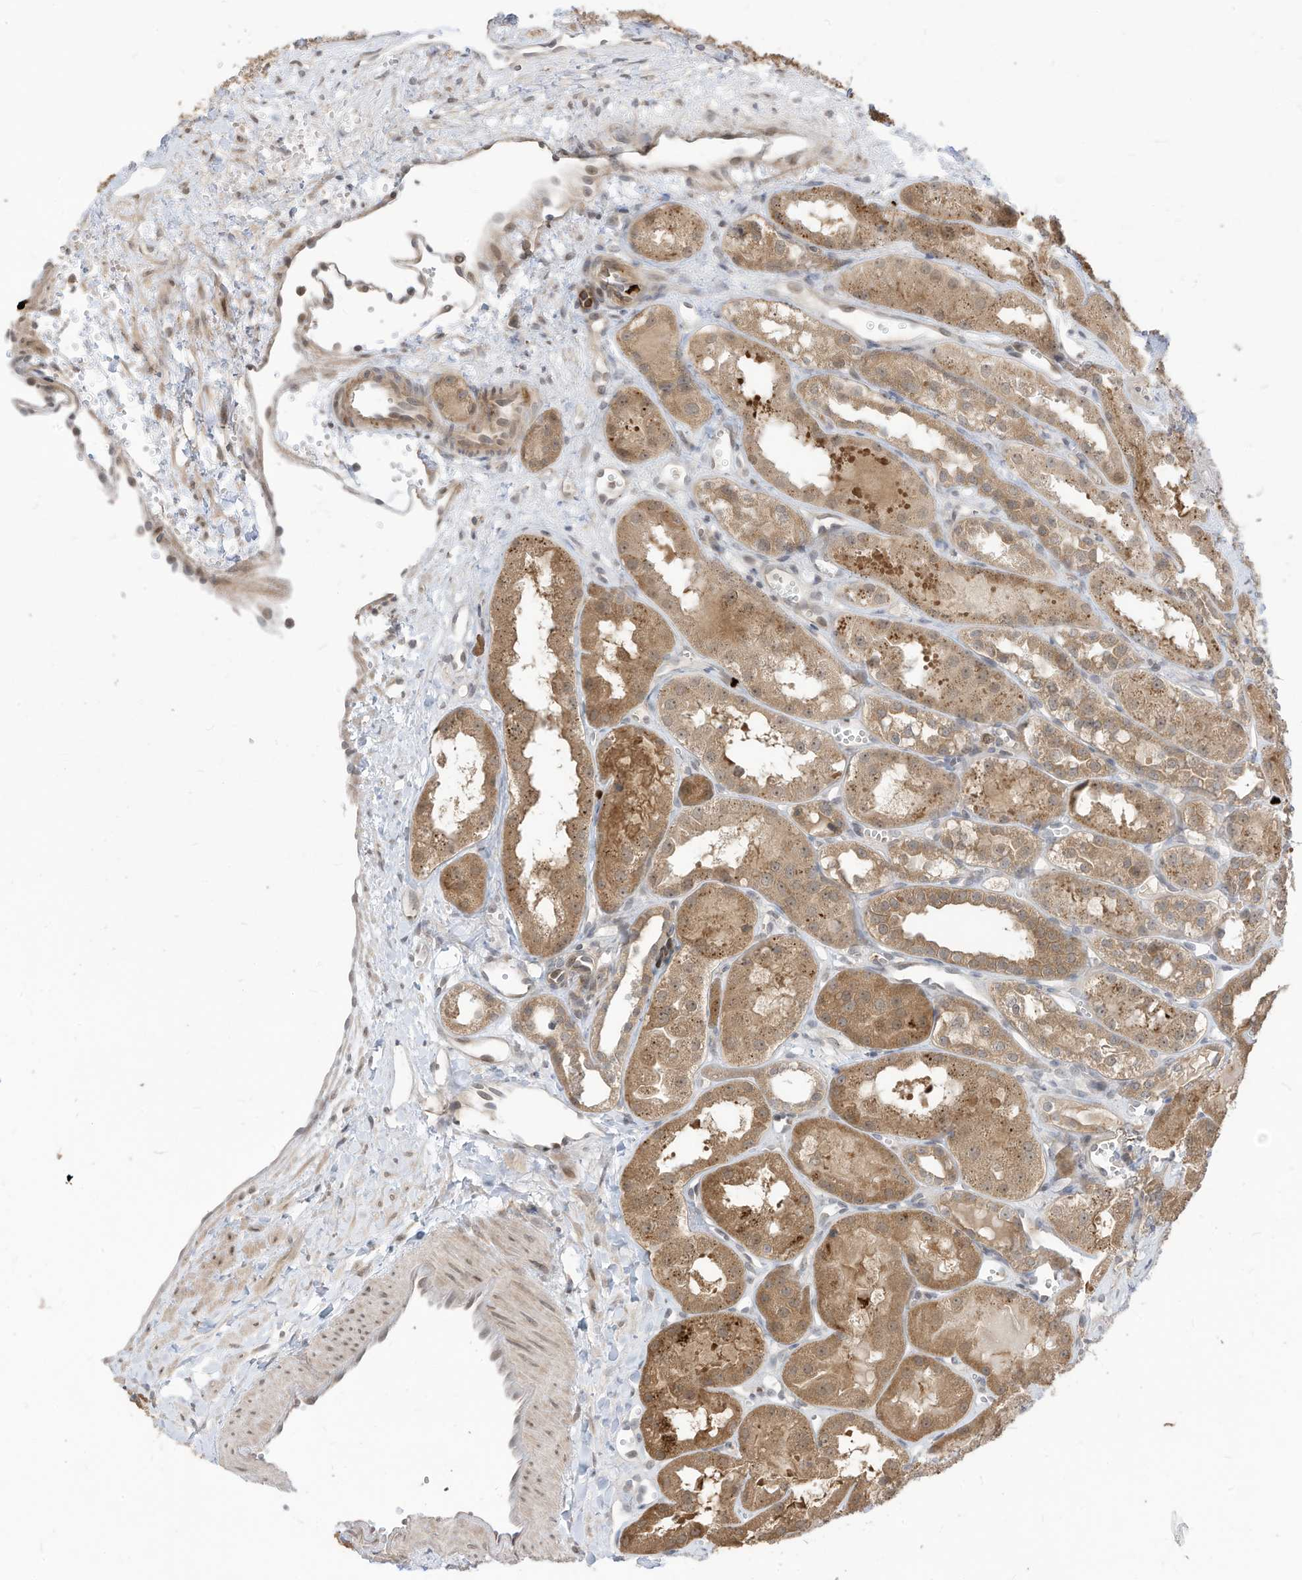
{"staining": {"intensity": "negative", "quantity": "none", "location": "none"}, "tissue": "kidney", "cell_type": "Cells in glomeruli", "image_type": "normal", "snomed": [{"axis": "morphology", "description": "Normal tissue, NOS"}, {"axis": "topography", "description": "Kidney"}], "caption": "Cells in glomeruli show no significant protein expression in benign kidney.", "gene": "CNKSR1", "patient": {"sex": "male", "age": 16}}